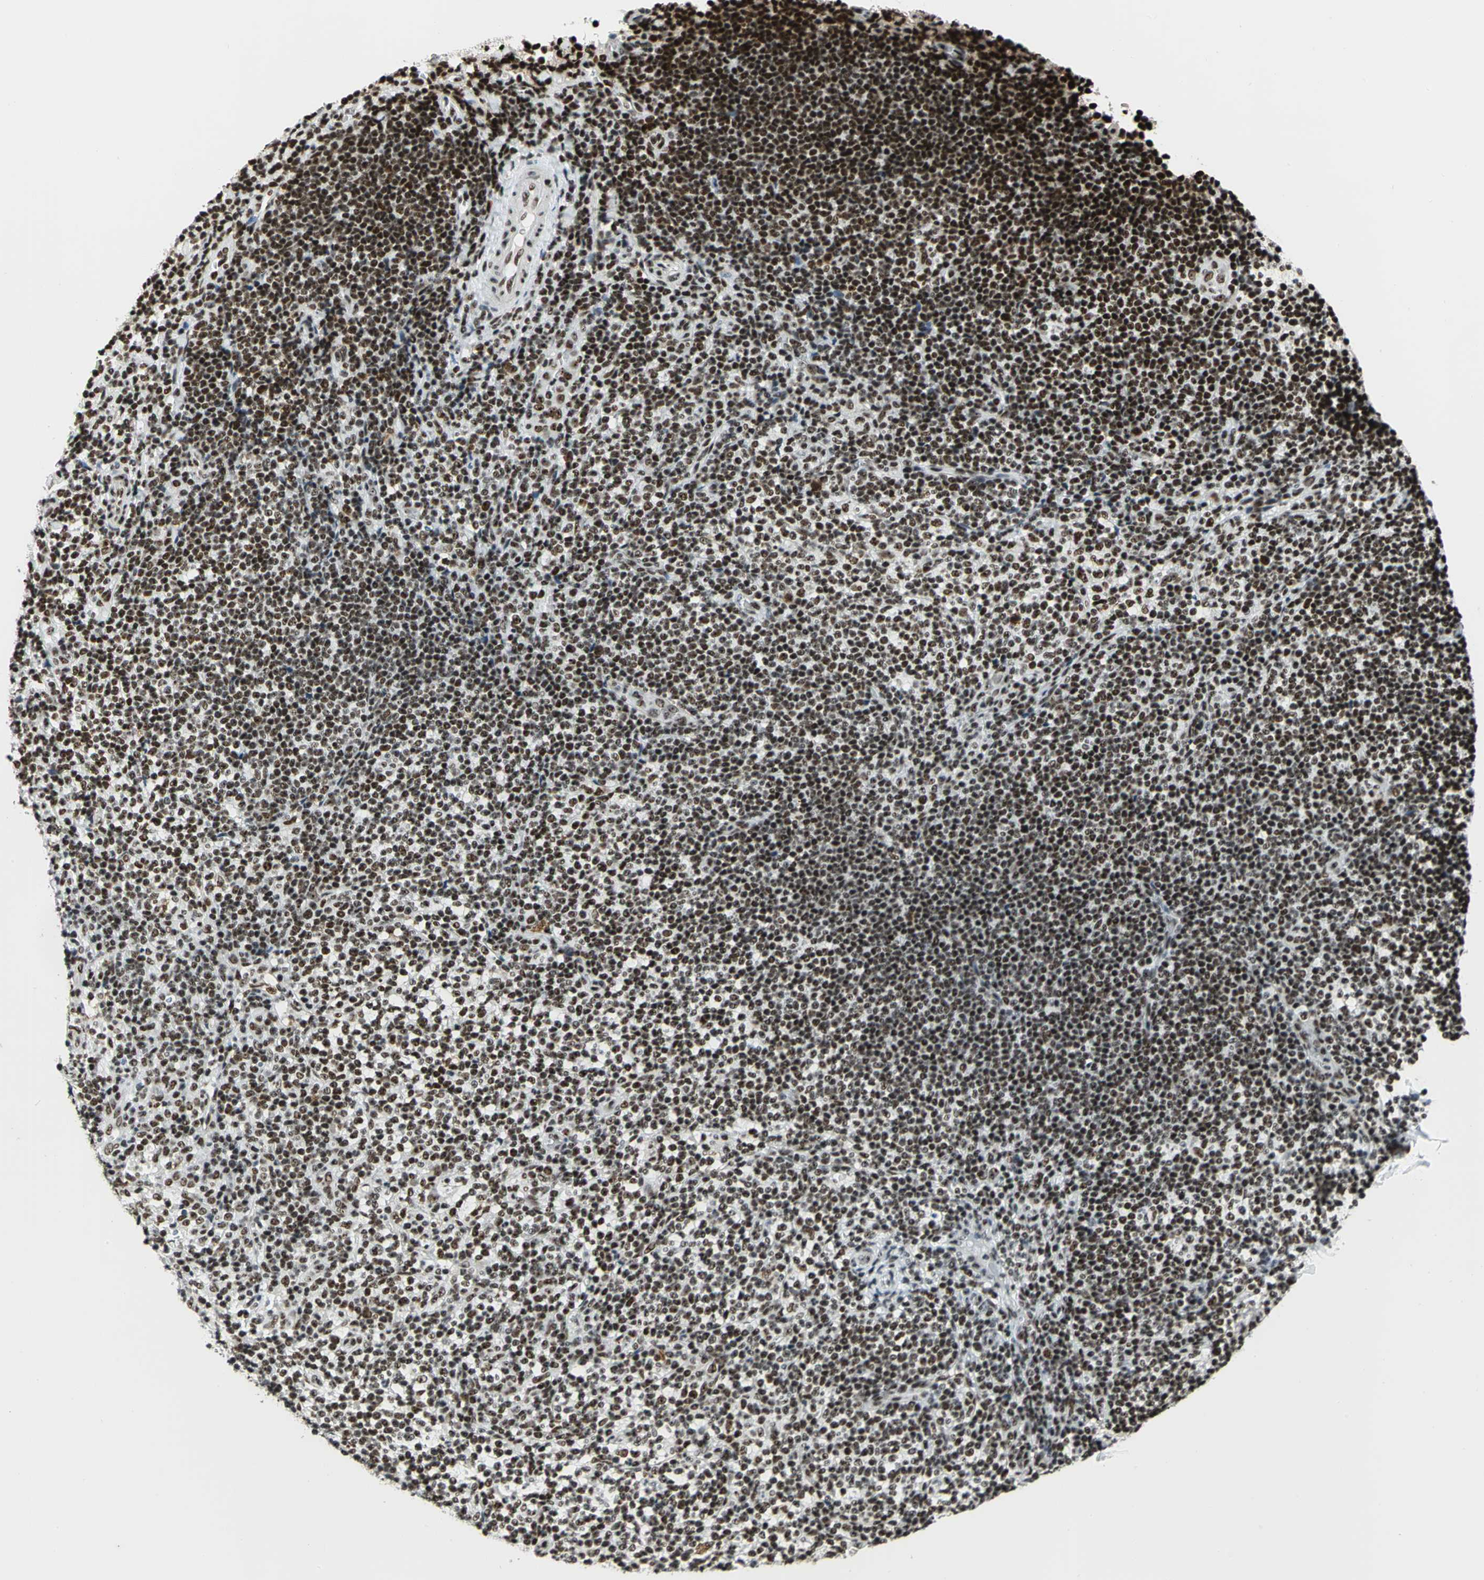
{"staining": {"intensity": "strong", "quantity": ">75%", "location": "nuclear"}, "tissue": "lymphoma", "cell_type": "Tumor cells", "image_type": "cancer", "snomed": [{"axis": "morphology", "description": "Malignant lymphoma, non-Hodgkin's type, Low grade"}, {"axis": "topography", "description": "Lymph node"}], "caption": "Tumor cells reveal high levels of strong nuclear positivity in approximately >75% of cells in human lymphoma. (IHC, brightfield microscopy, high magnification).", "gene": "UBTF", "patient": {"sex": "female", "age": 76}}